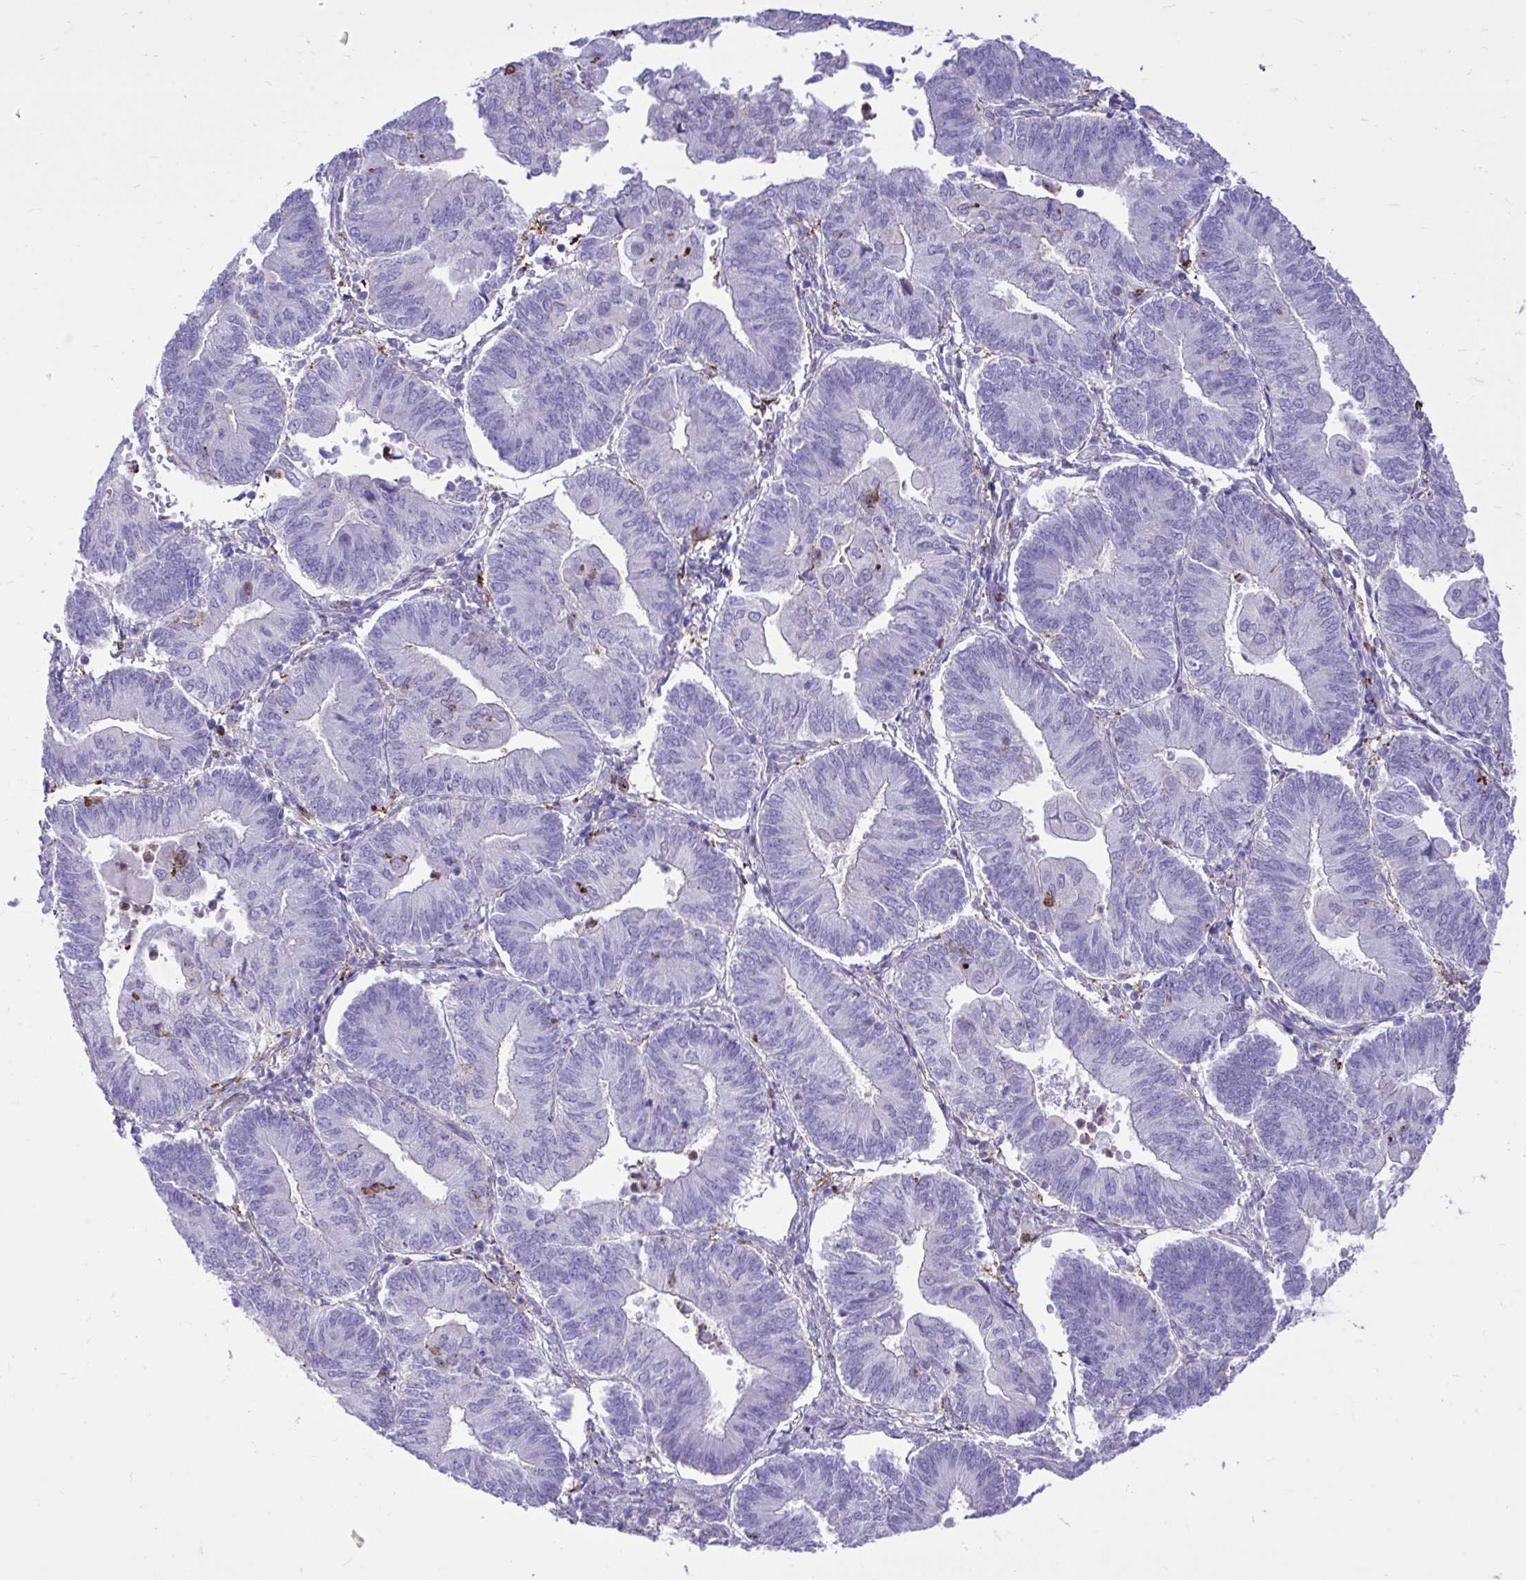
{"staining": {"intensity": "negative", "quantity": "none", "location": "none"}, "tissue": "endometrial cancer", "cell_type": "Tumor cells", "image_type": "cancer", "snomed": [{"axis": "morphology", "description": "Adenocarcinoma, NOS"}, {"axis": "topography", "description": "Endometrium"}], "caption": "The image reveals no staining of tumor cells in endometrial cancer.", "gene": "TLR7", "patient": {"sex": "female", "age": 65}}